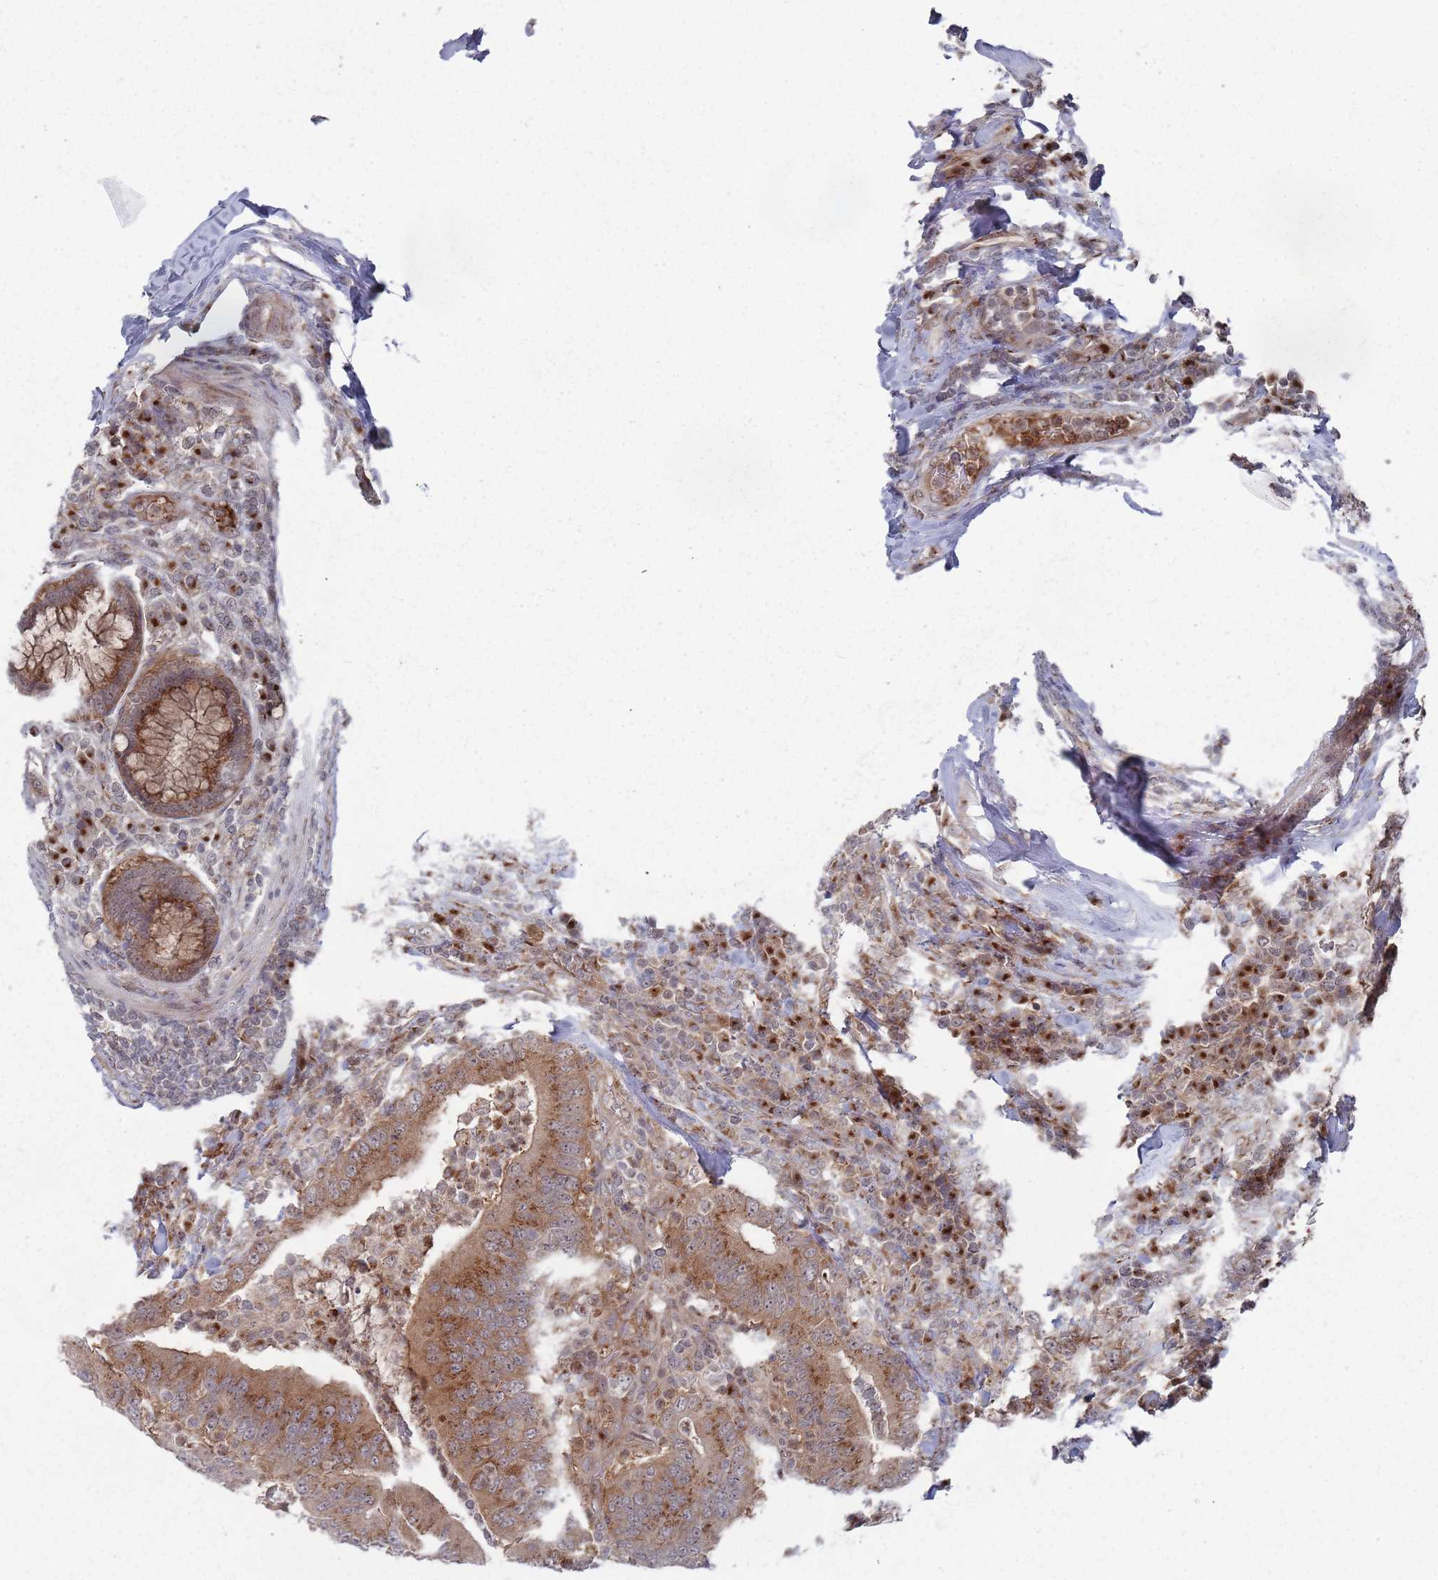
{"staining": {"intensity": "strong", "quantity": ">75%", "location": "cytoplasmic/membranous"}, "tissue": "colorectal cancer", "cell_type": "Tumor cells", "image_type": "cancer", "snomed": [{"axis": "morphology", "description": "Adenocarcinoma, NOS"}, {"axis": "topography", "description": "Colon"}], "caption": "Immunohistochemistry micrograph of neoplastic tissue: human colorectal cancer (adenocarcinoma) stained using IHC displays high levels of strong protein expression localized specifically in the cytoplasmic/membranous of tumor cells, appearing as a cytoplasmic/membranous brown color.", "gene": "FMO4", "patient": {"sex": "female", "age": 66}}